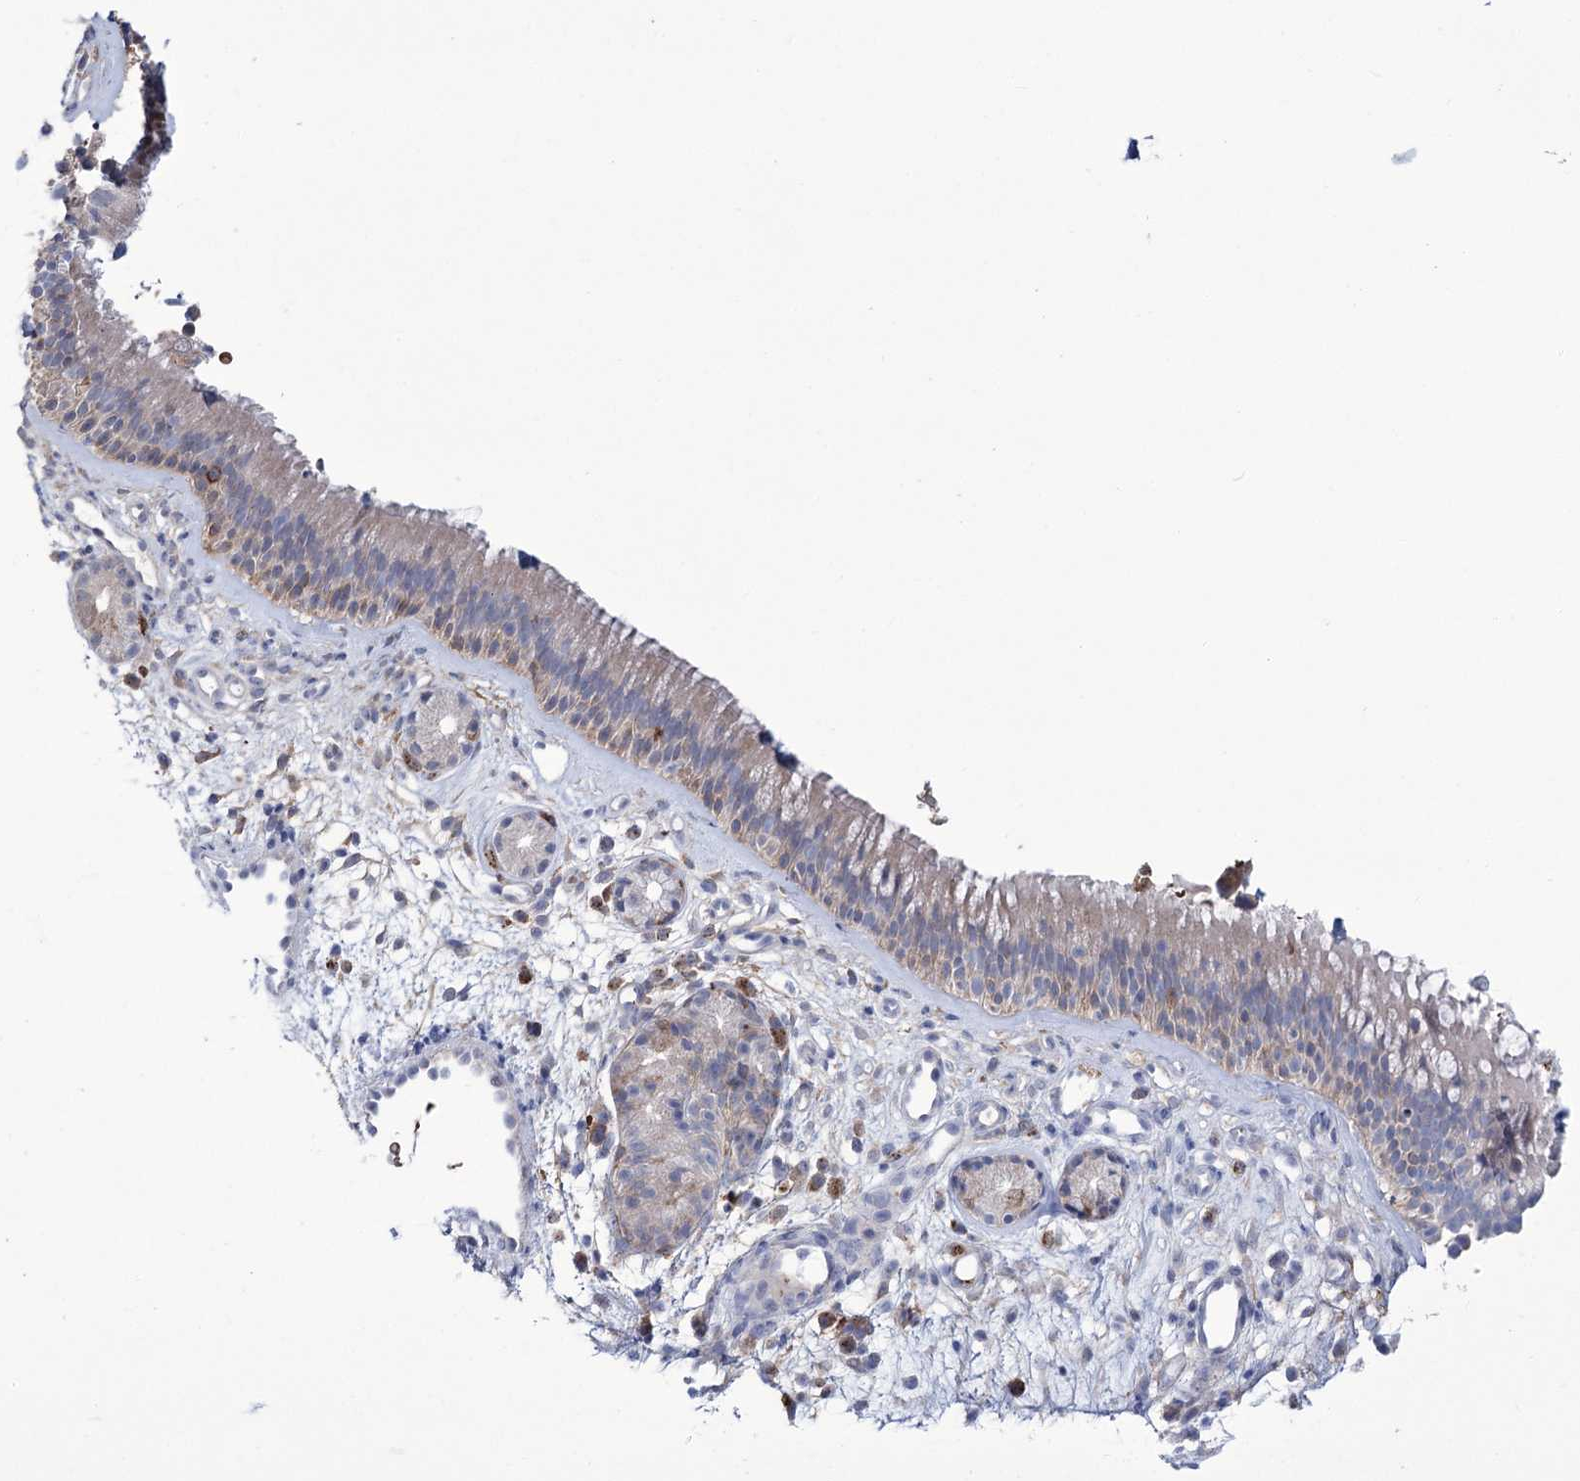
{"staining": {"intensity": "weak", "quantity": "<25%", "location": "cytoplasmic/membranous"}, "tissue": "nasopharynx", "cell_type": "Respiratory epithelial cells", "image_type": "normal", "snomed": [{"axis": "morphology", "description": "Normal tissue, NOS"}, {"axis": "morphology", "description": "Inflammation, NOS"}, {"axis": "morphology", "description": "Malignant melanoma, Metastatic site"}, {"axis": "topography", "description": "Nasopharynx"}], "caption": "The photomicrograph shows no significant positivity in respiratory epithelial cells of nasopharynx.", "gene": "ZNF622", "patient": {"sex": "male", "age": 70}}